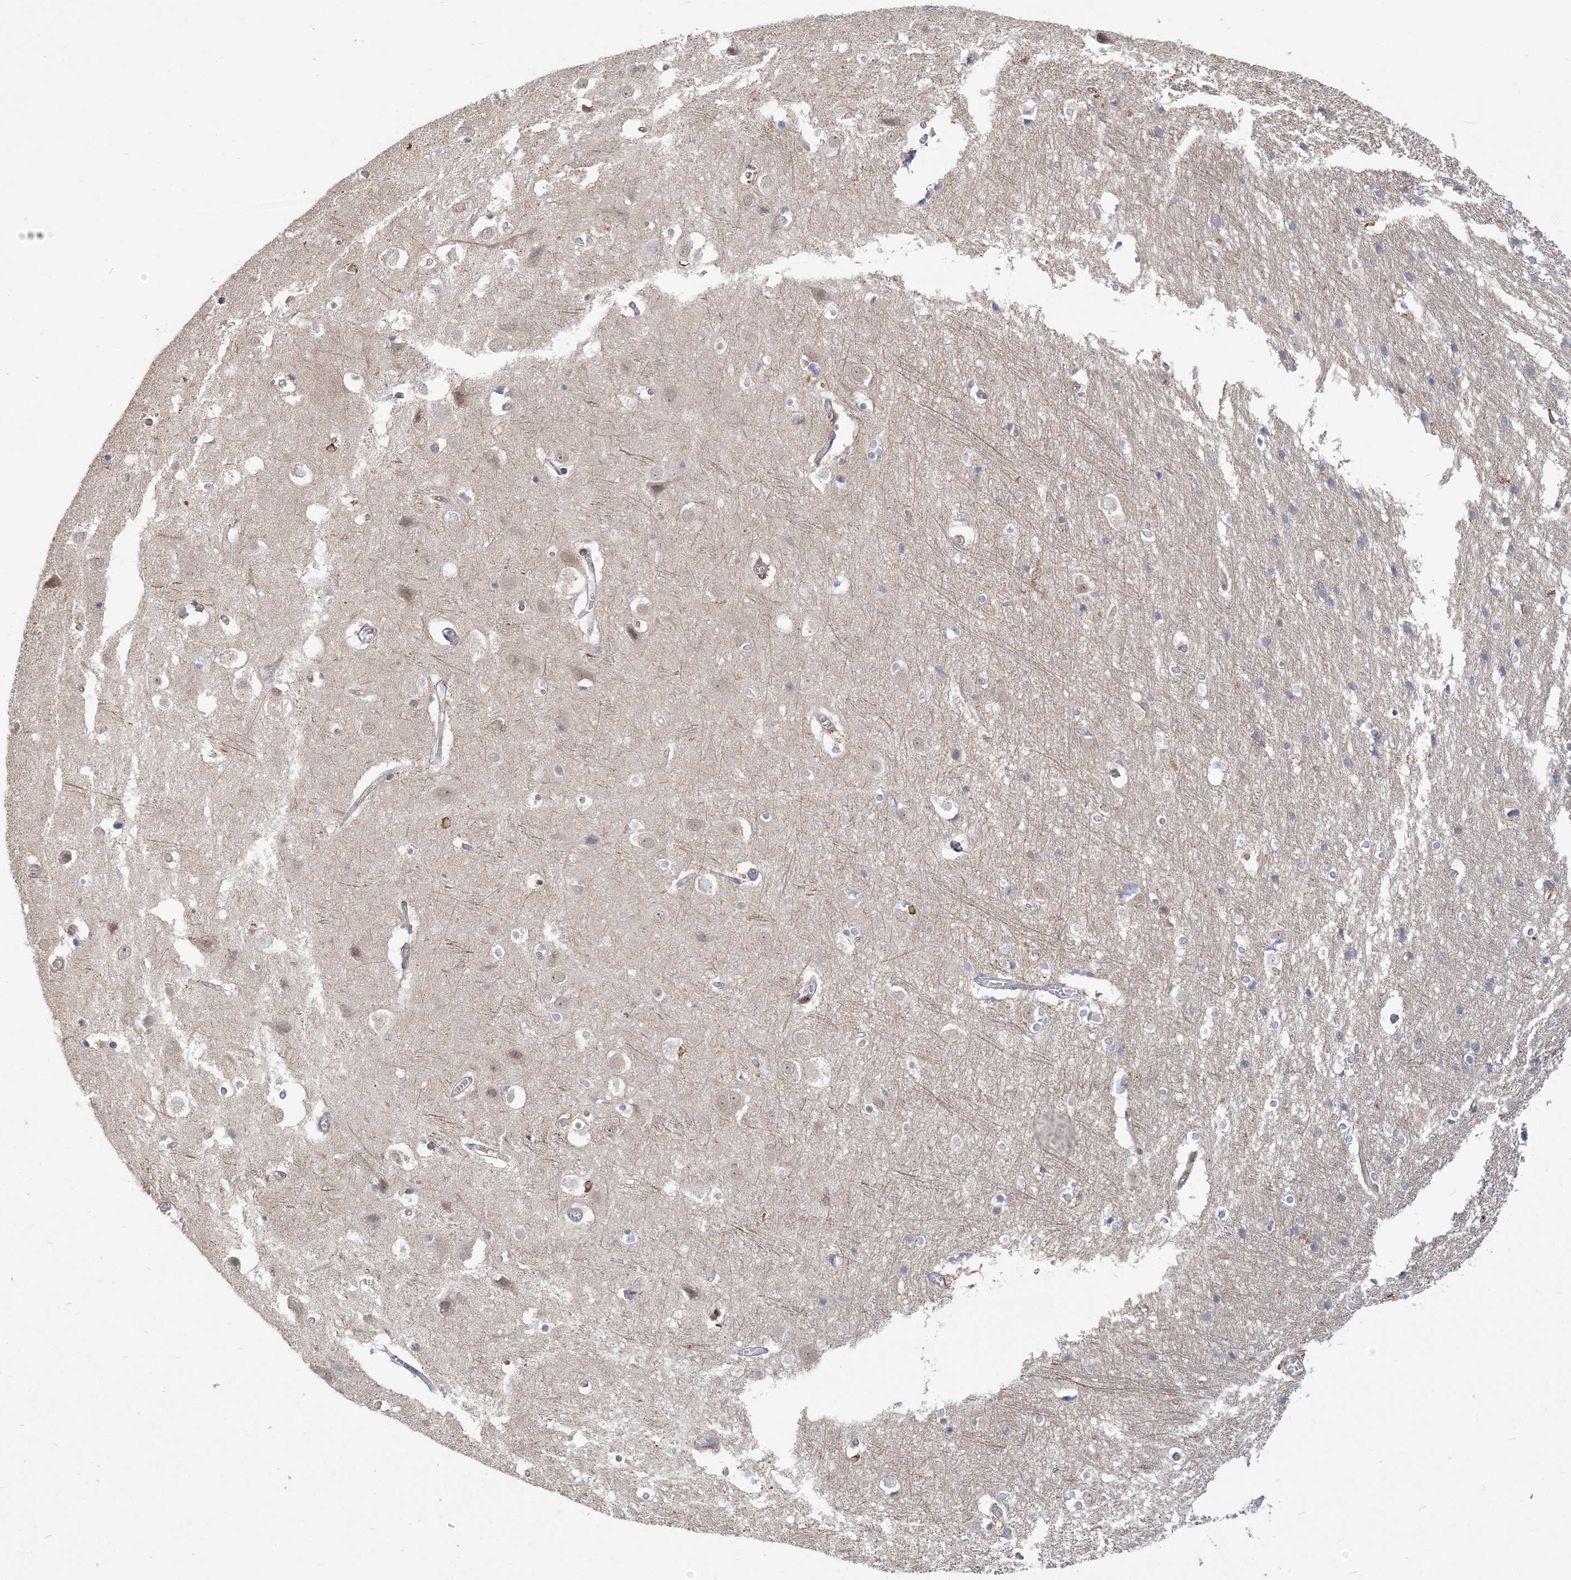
{"staining": {"intensity": "negative", "quantity": "none", "location": "none"}, "tissue": "cerebral cortex", "cell_type": "Endothelial cells", "image_type": "normal", "snomed": [{"axis": "morphology", "description": "Normal tissue, NOS"}, {"axis": "topography", "description": "Cerebral cortex"}], "caption": "This is a photomicrograph of immunohistochemistry (IHC) staining of benign cerebral cortex, which shows no expression in endothelial cells.", "gene": "ANKS1A", "patient": {"sex": "male", "age": 54}}